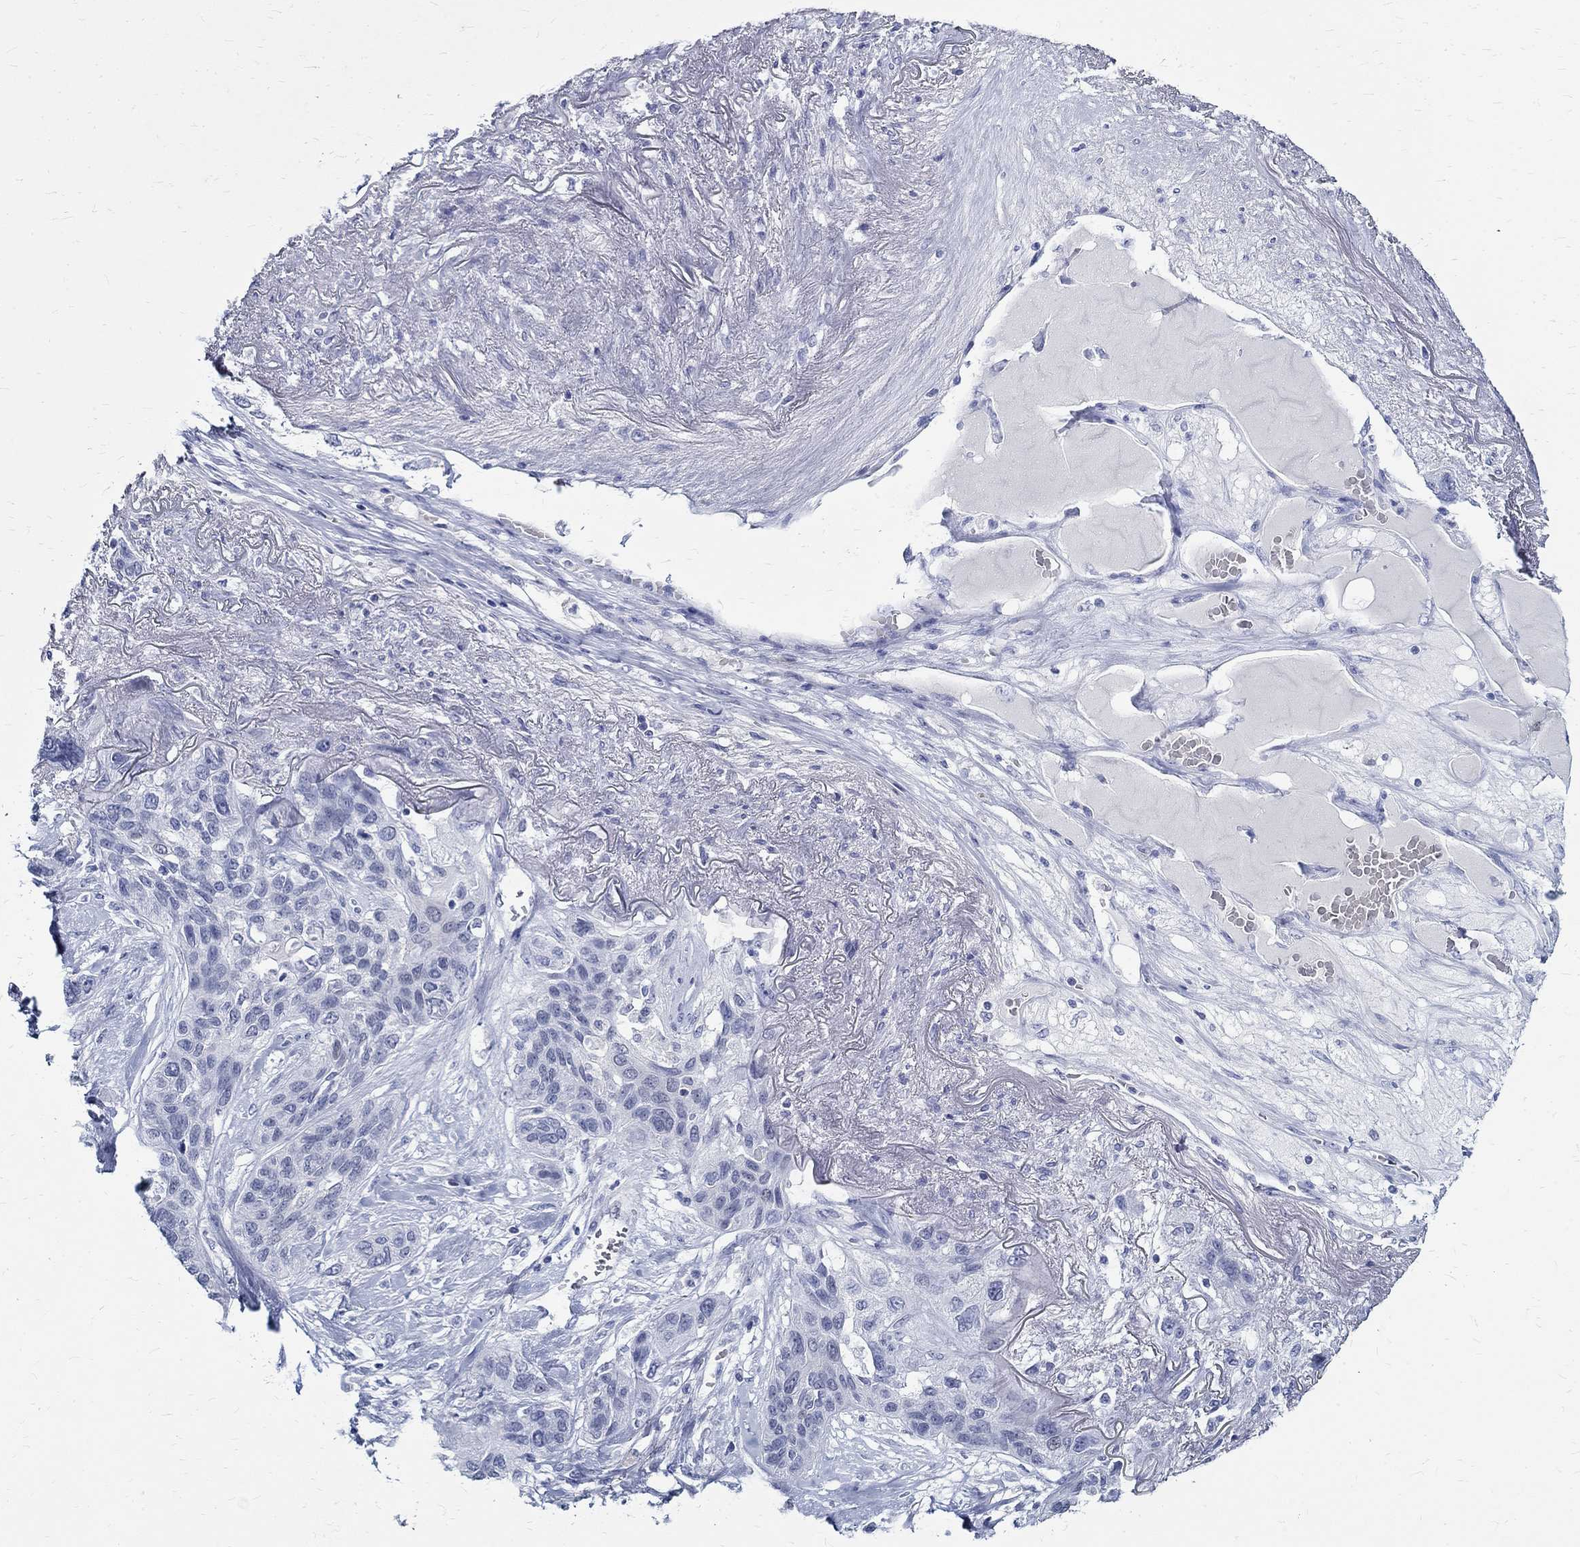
{"staining": {"intensity": "negative", "quantity": "none", "location": "none"}, "tissue": "lung cancer", "cell_type": "Tumor cells", "image_type": "cancer", "snomed": [{"axis": "morphology", "description": "Squamous cell carcinoma, NOS"}, {"axis": "topography", "description": "Lung"}], "caption": "Immunohistochemistry (IHC) of human lung cancer (squamous cell carcinoma) demonstrates no staining in tumor cells. (DAB IHC visualized using brightfield microscopy, high magnification).", "gene": "BSPRY", "patient": {"sex": "female", "age": 70}}